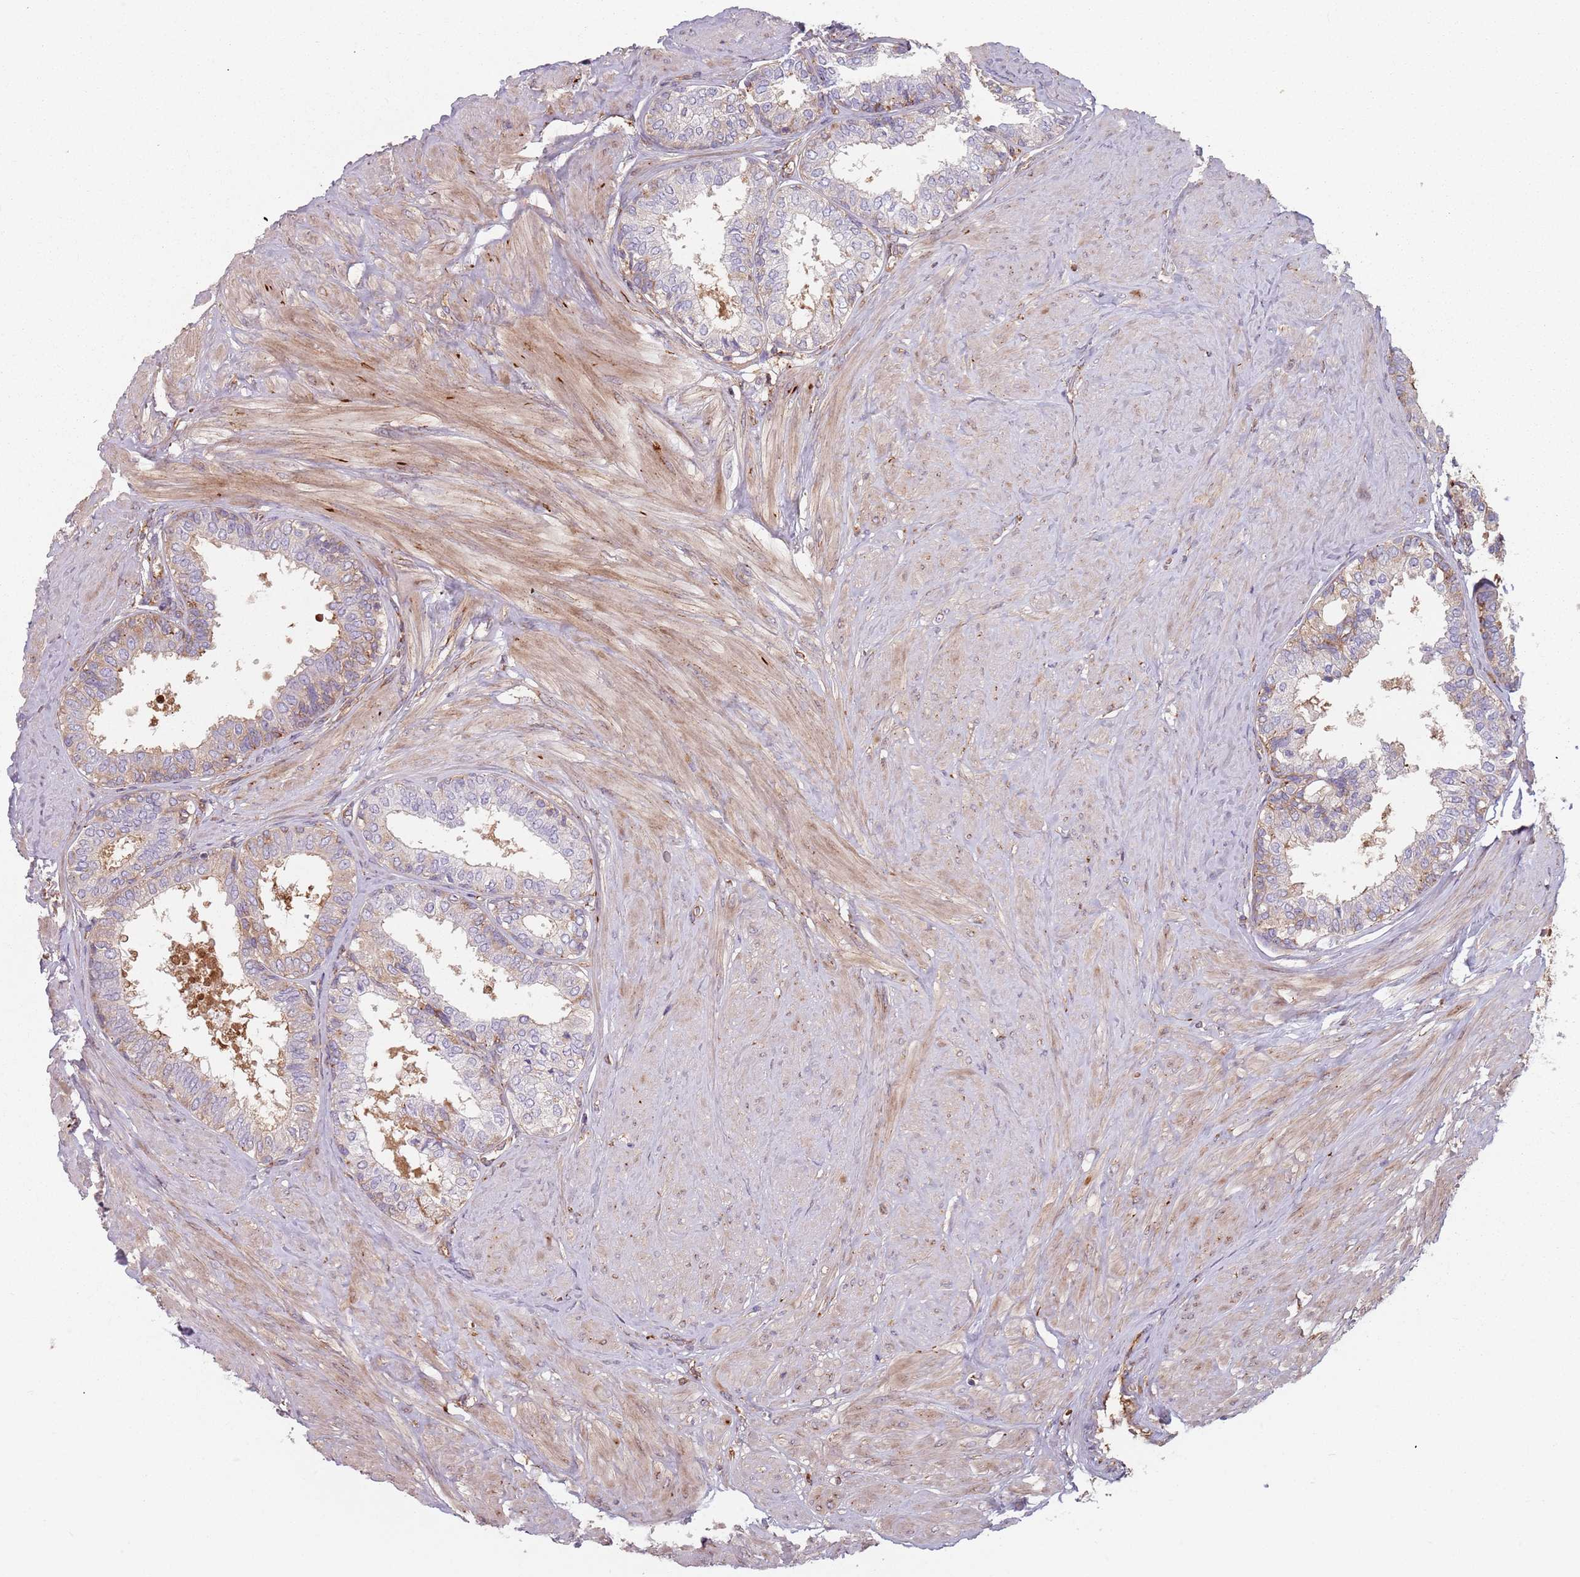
{"staining": {"intensity": "moderate", "quantity": "25%-75%", "location": "cytoplasmic/membranous"}, "tissue": "prostate", "cell_type": "Glandular cells", "image_type": "normal", "snomed": [{"axis": "morphology", "description": "Normal tissue, NOS"}, {"axis": "topography", "description": "Prostate"}], "caption": "Moderate cytoplasmic/membranous protein positivity is seen in approximately 25%-75% of glandular cells in prostate.", "gene": "TPD52L2", "patient": {"sex": "male", "age": 48}}